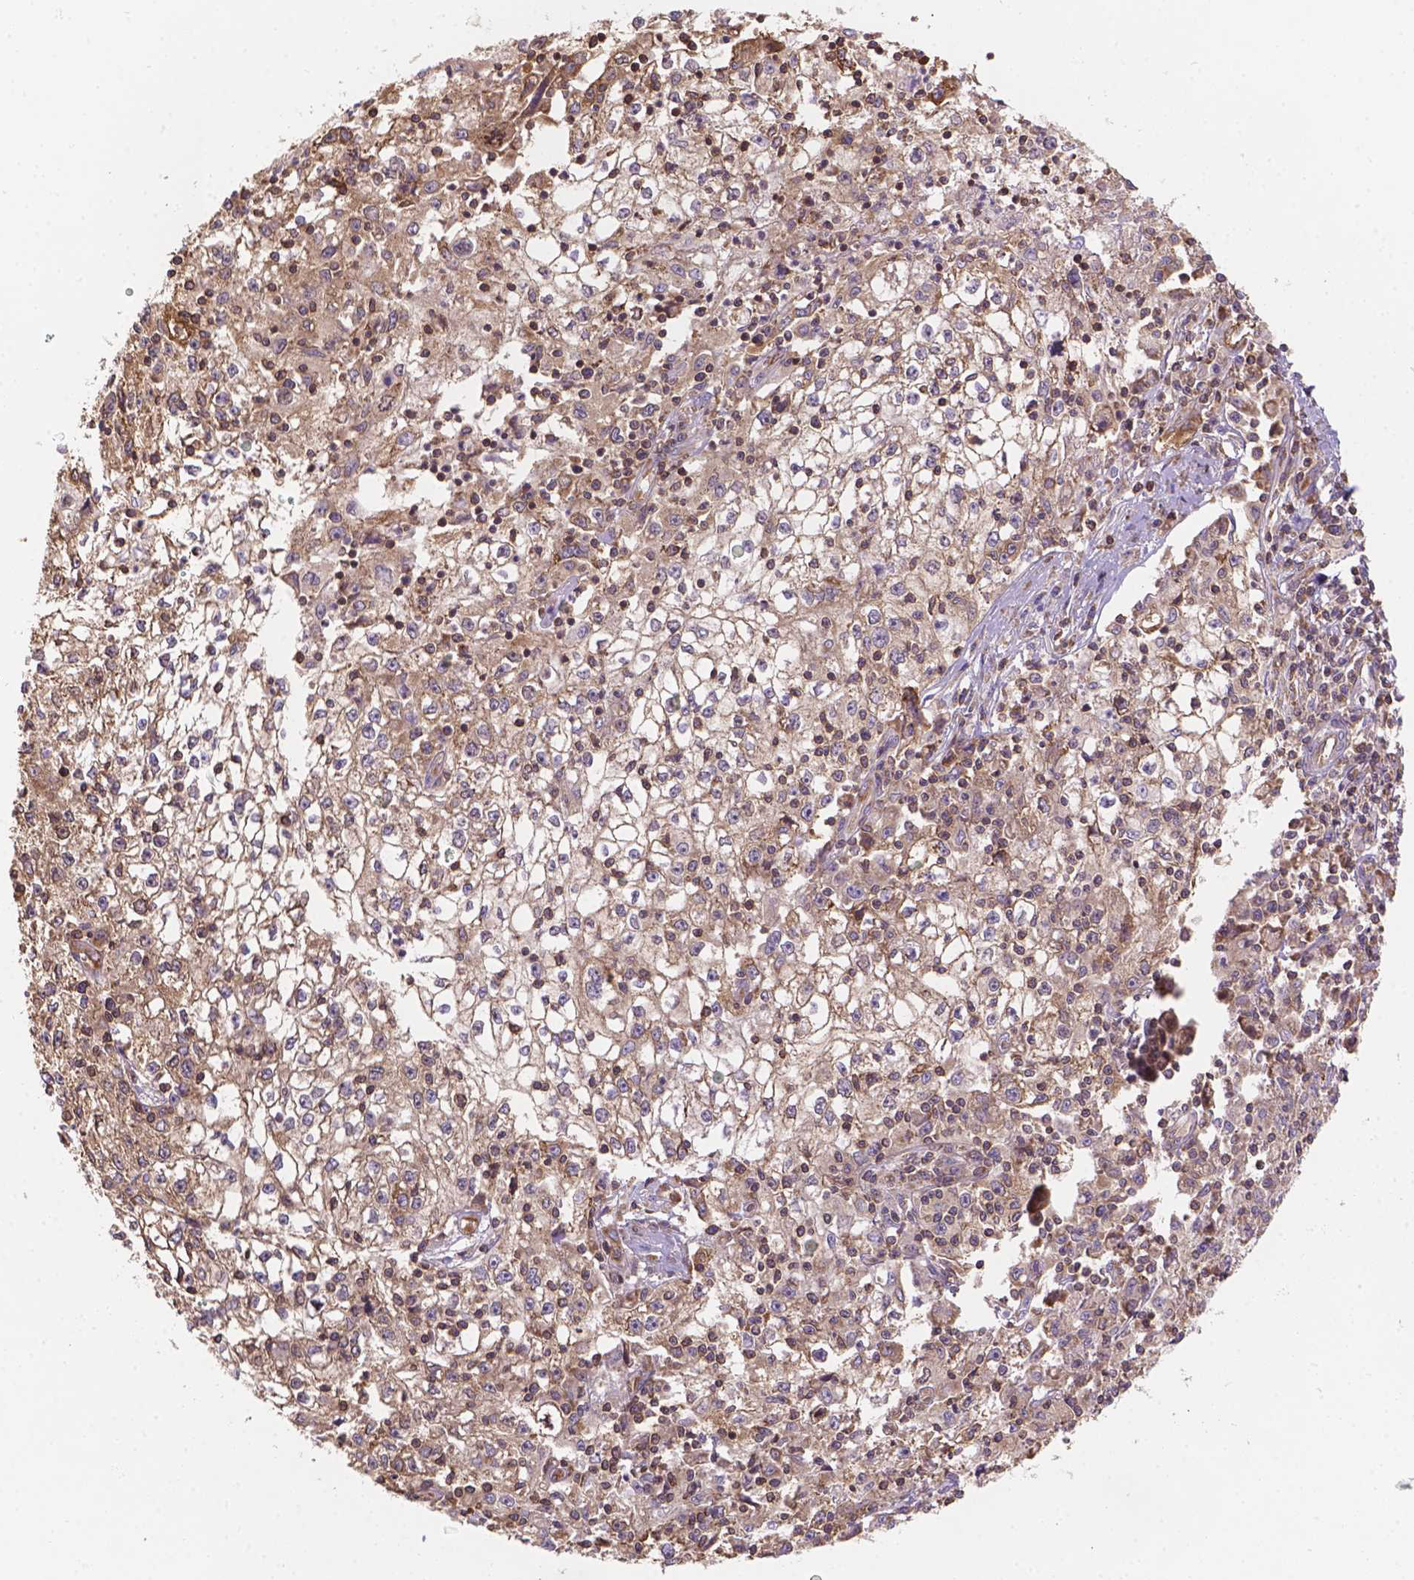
{"staining": {"intensity": "weak", "quantity": ">75%", "location": "cytoplasmic/membranous"}, "tissue": "cervical cancer", "cell_type": "Tumor cells", "image_type": "cancer", "snomed": [{"axis": "morphology", "description": "Squamous cell carcinoma, NOS"}, {"axis": "topography", "description": "Cervix"}], "caption": "Protein expression analysis of cervical squamous cell carcinoma displays weak cytoplasmic/membranous expression in approximately >75% of tumor cells. Using DAB (3,3'-diaminobenzidine) (brown) and hematoxylin (blue) stains, captured at high magnification using brightfield microscopy.", "gene": "DMWD", "patient": {"sex": "female", "age": 85}}